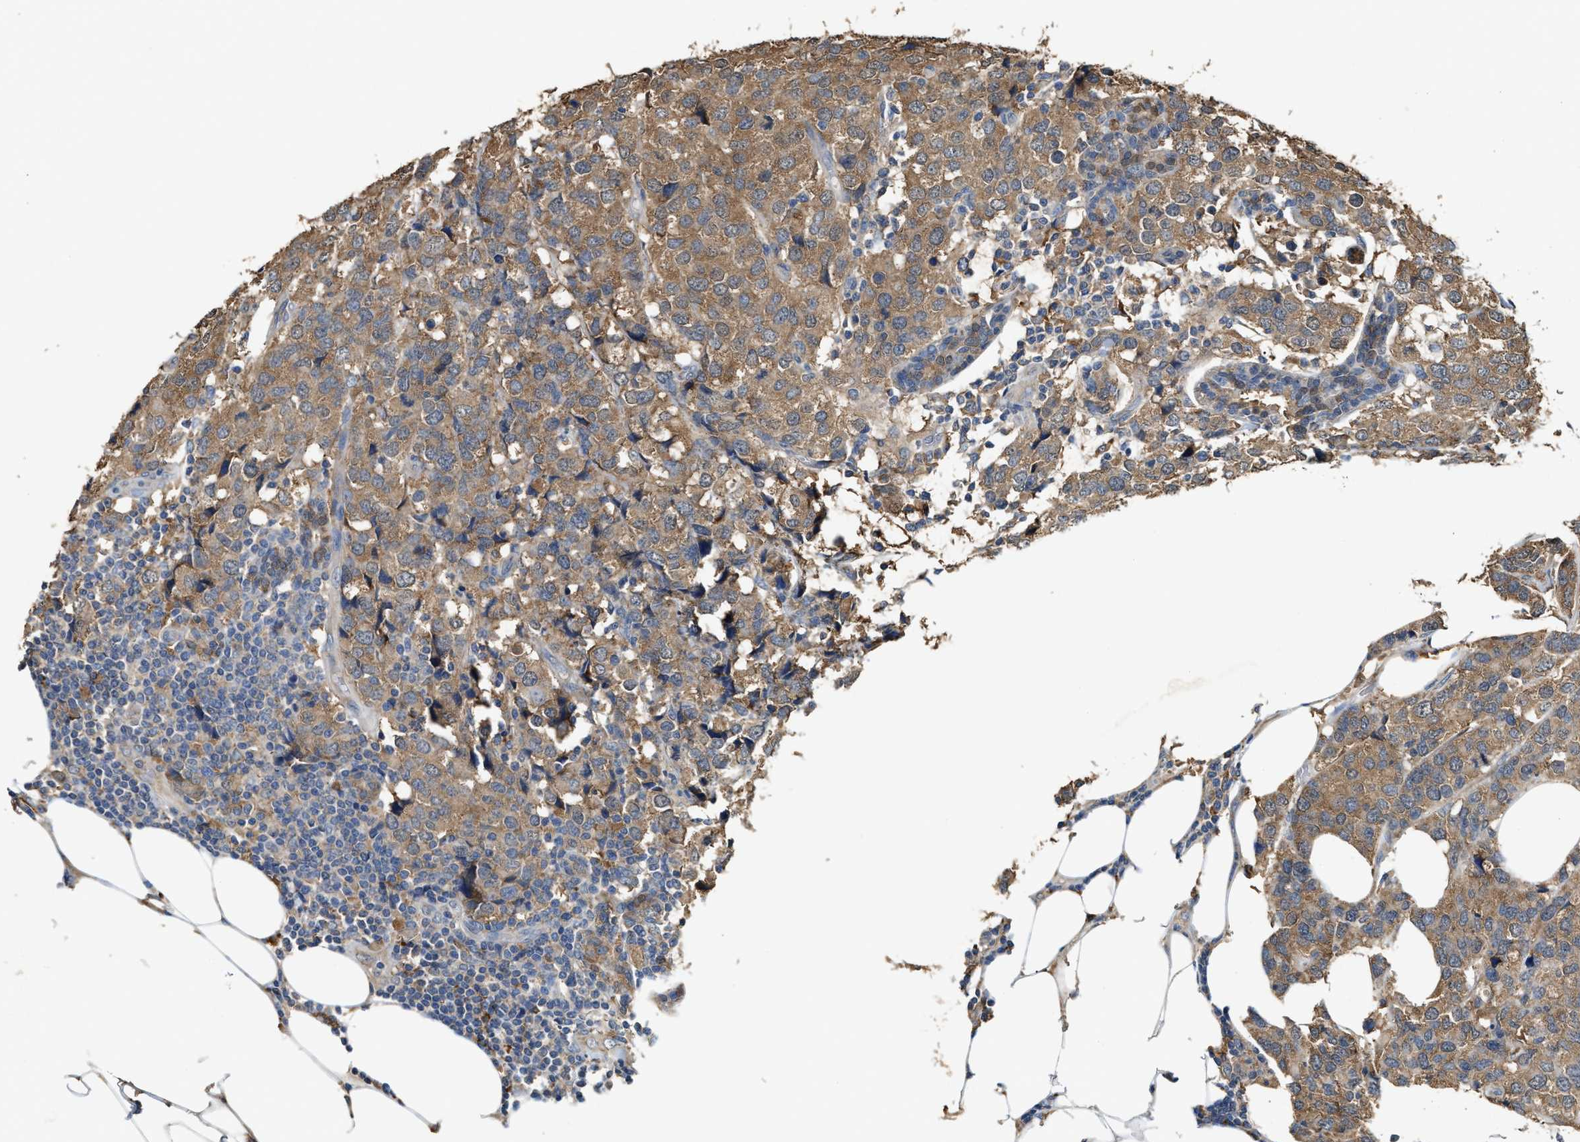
{"staining": {"intensity": "moderate", "quantity": ">75%", "location": "cytoplasmic/membranous"}, "tissue": "breast cancer", "cell_type": "Tumor cells", "image_type": "cancer", "snomed": [{"axis": "morphology", "description": "Lobular carcinoma"}, {"axis": "topography", "description": "Breast"}], "caption": "Breast cancer stained with a protein marker exhibits moderate staining in tumor cells.", "gene": "GCN1", "patient": {"sex": "female", "age": 59}}